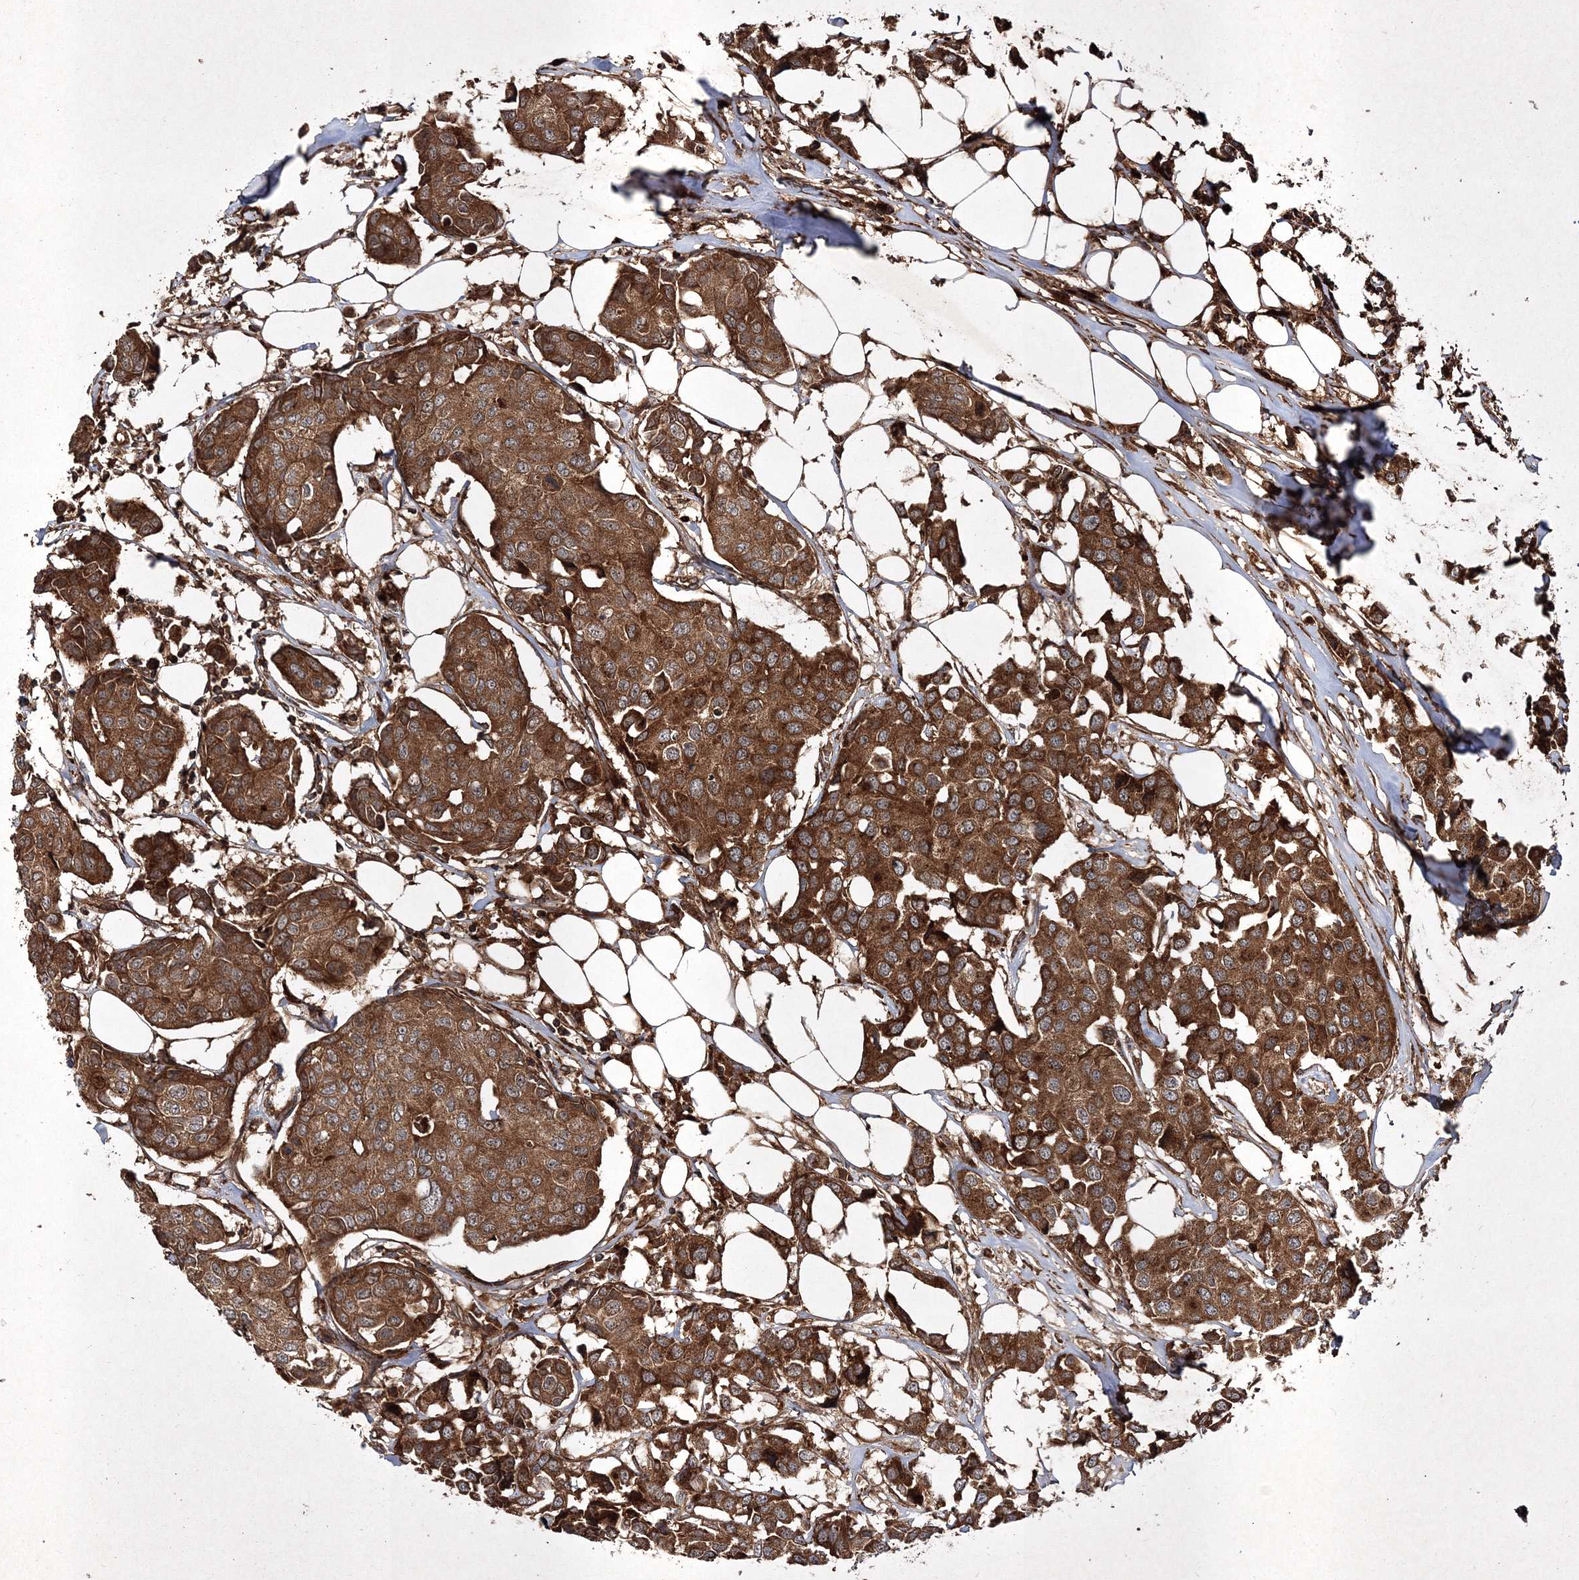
{"staining": {"intensity": "strong", "quantity": ">75%", "location": "cytoplasmic/membranous"}, "tissue": "breast cancer", "cell_type": "Tumor cells", "image_type": "cancer", "snomed": [{"axis": "morphology", "description": "Duct carcinoma"}, {"axis": "topography", "description": "Breast"}], "caption": "Protein expression by immunohistochemistry (IHC) shows strong cytoplasmic/membranous positivity in approximately >75% of tumor cells in invasive ductal carcinoma (breast).", "gene": "DNAJC13", "patient": {"sex": "female", "age": 80}}